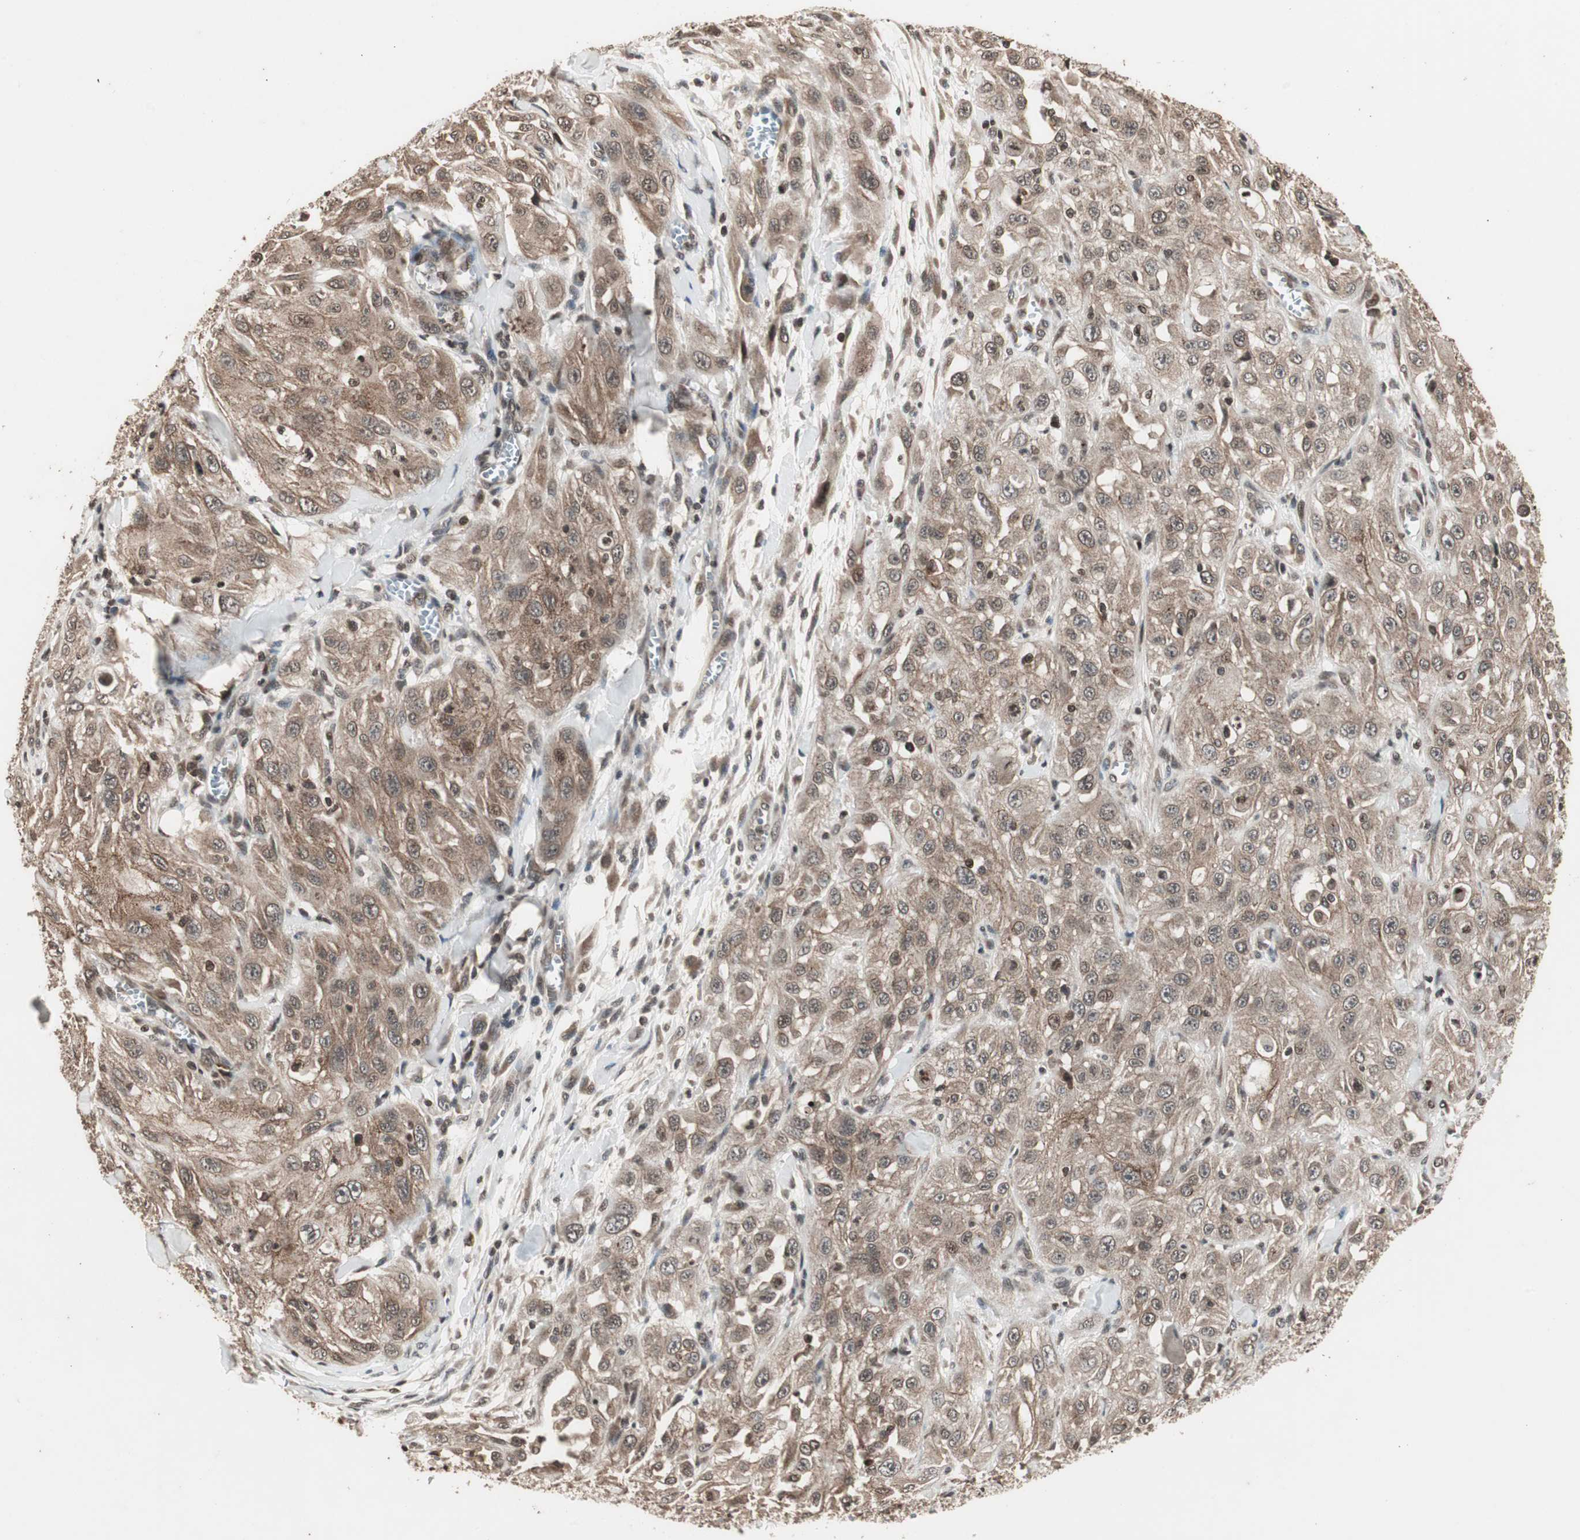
{"staining": {"intensity": "moderate", "quantity": ">75%", "location": "cytoplasmic/membranous,nuclear"}, "tissue": "skin cancer", "cell_type": "Tumor cells", "image_type": "cancer", "snomed": [{"axis": "morphology", "description": "Squamous cell carcinoma, NOS"}, {"axis": "morphology", "description": "Squamous cell carcinoma, metastatic, NOS"}, {"axis": "topography", "description": "Skin"}, {"axis": "topography", "description": "Lymph node"}], "caption": "High-power microscopy captured an immunohistochemistry (IHC) micrograph of skin cancer, revealing moderate cytoplasmic/membranous and nuclear positivity in about >75% of tumor cells.", "gene": "ZFC3H1", "patient": {"sex": "male", "age": 75}}